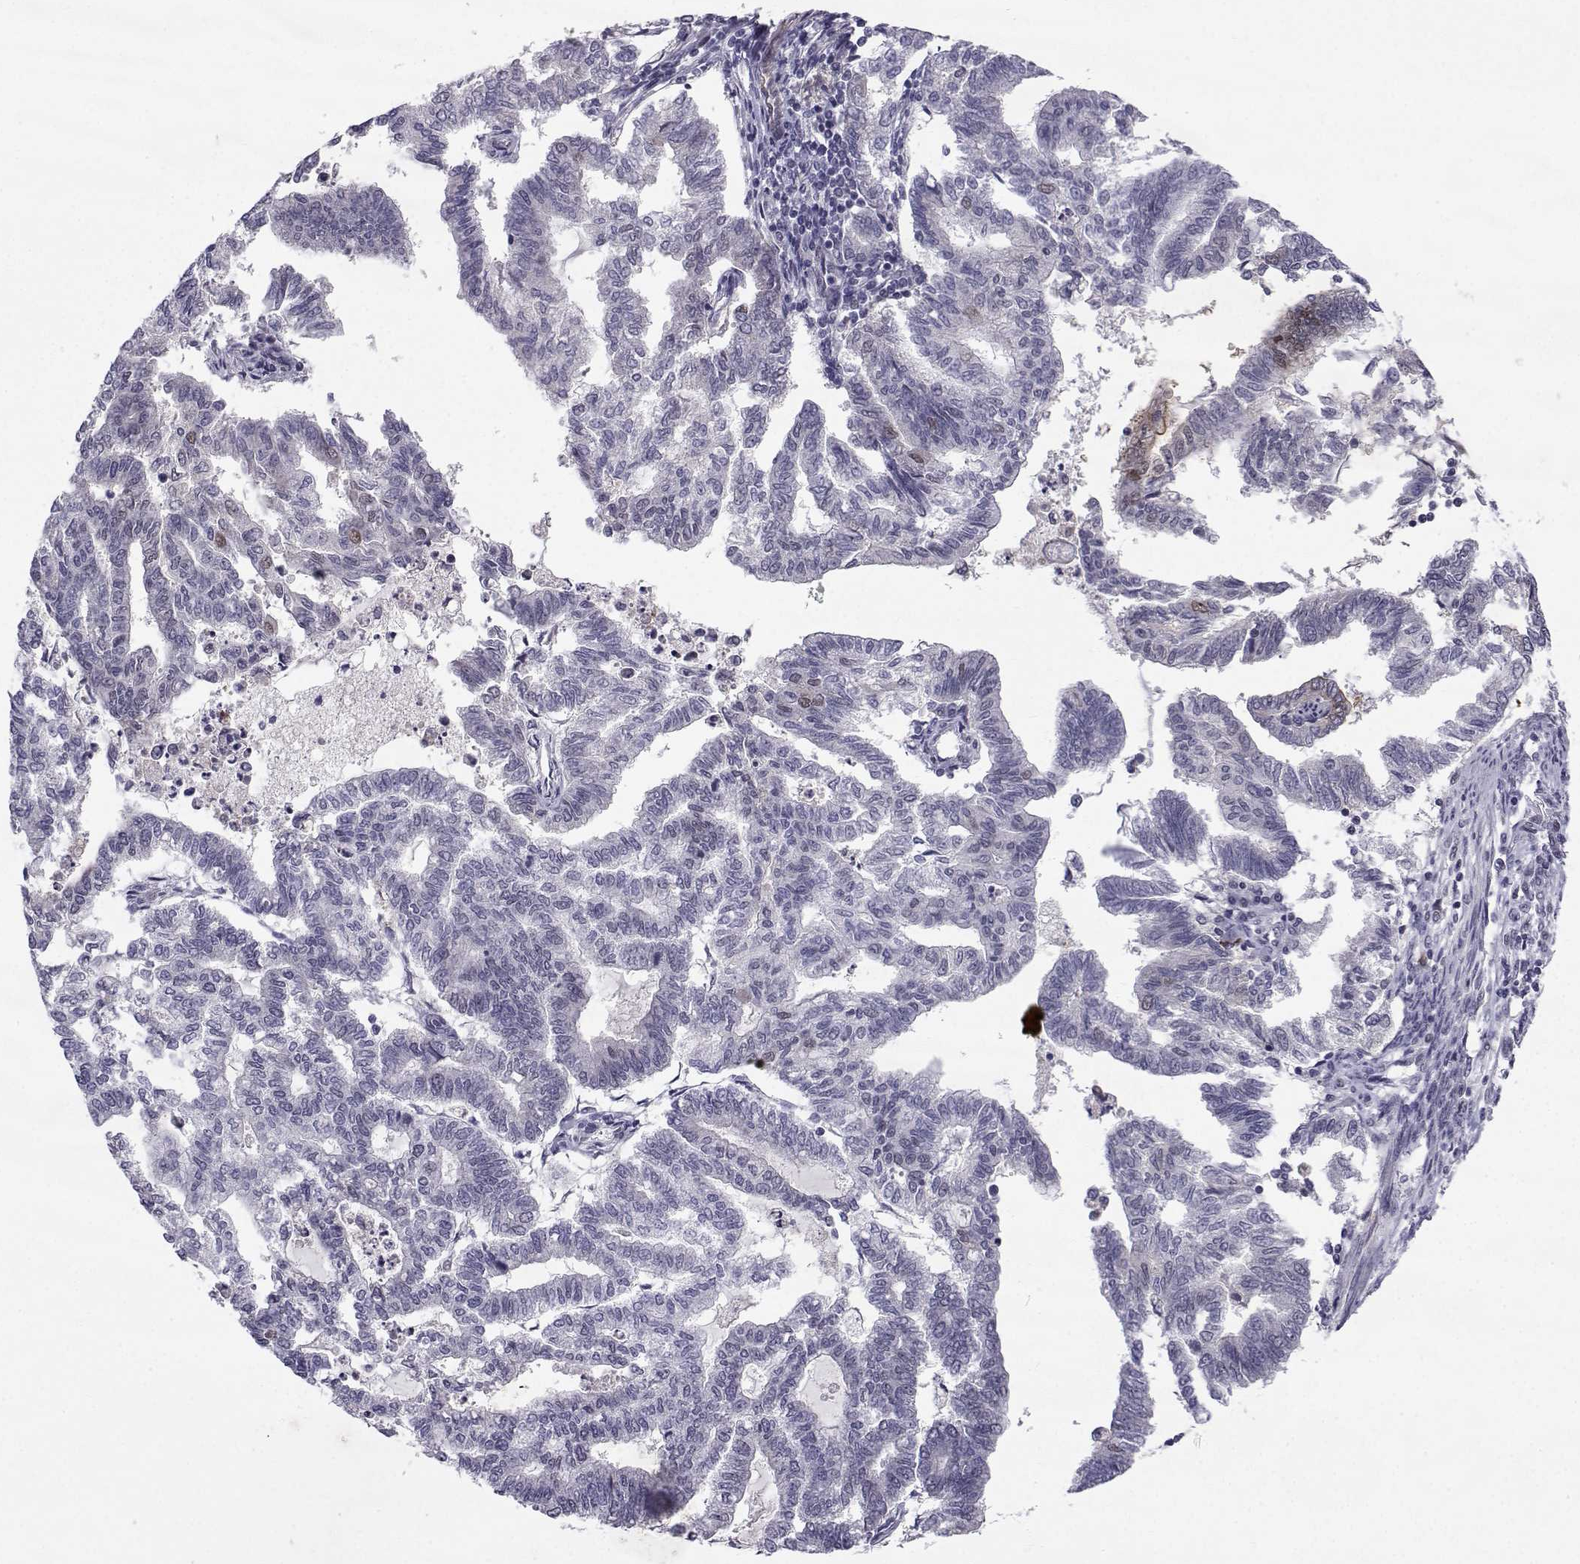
{"staining": {"intensity": "weak", "quantity": "<25%", "location": "nuclear"}, "tissue": "endometrial cancer", "cell_type": "Tumor cells", "image_type": "cancer", "snomed": [{"axis": "morphology", "description": "Adenocarcinoma, NOS"}, {"axis": "topography", "description": "Endometrium"}], "caption": "This is a image of immunohistochemistry staining of endometrial cancer (adenocarcinoma), which shows no positivity in tumor cells. (Brightfield microscopy of DAB IHC at high magnification).", "gene": "RBM24", "patient": {"sex": "female", "age": 79}}